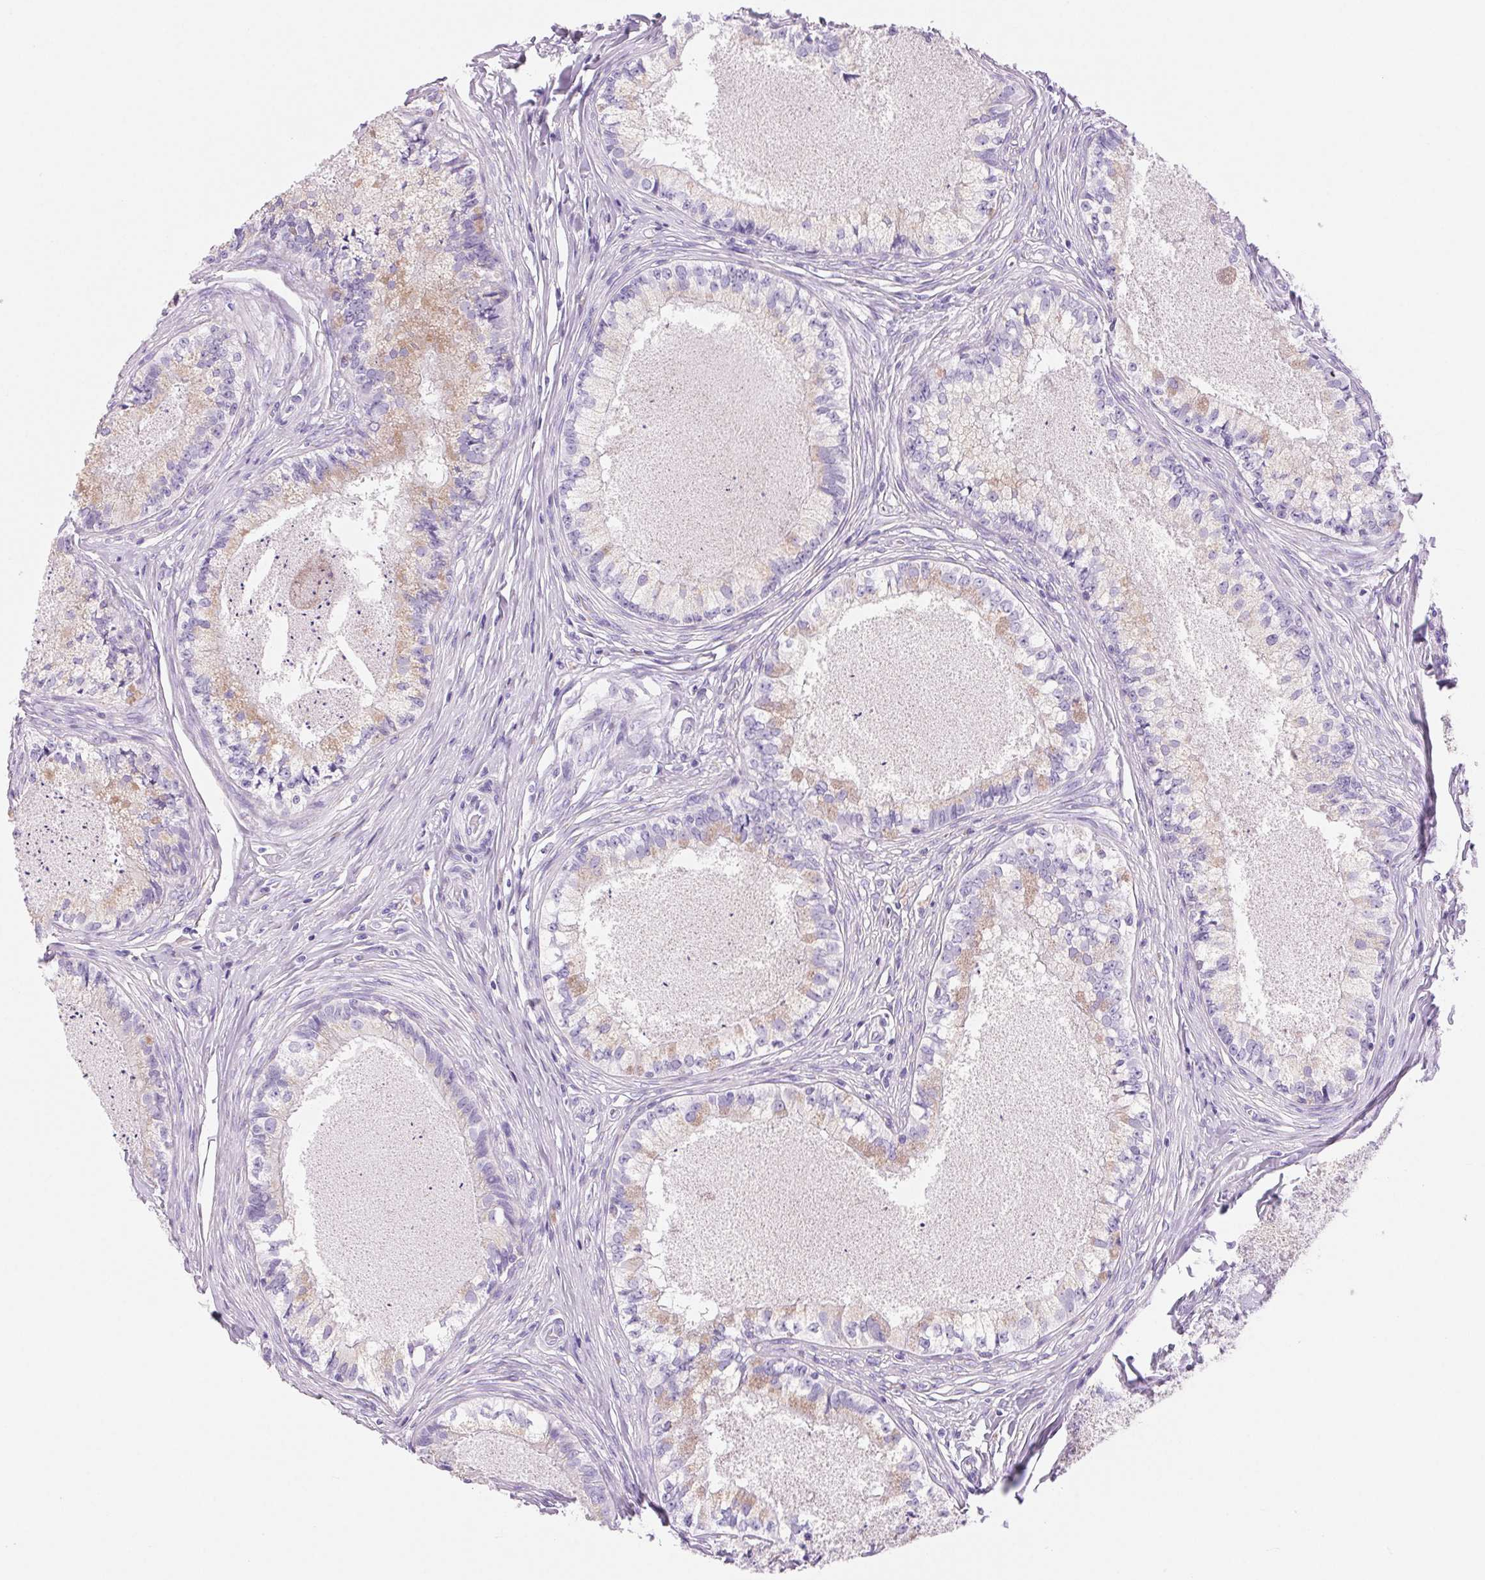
{"staining": {"intensity": "moderate", "quantity": "25%-75%", "location": "cytoplasmic/membranous"}, "tissue": "epididymis", "cell_type": "Glandular cells", "image_type": "normal", "snomed": [{"axis": "morphology", "description": "Normal tissue, NOS"}, {"axis": "topography", "description": "Epididymis"}], "caption": "Benign epididymis was stained to show a protein in brown. There is medium levels of moderate cytoplasmic/membranous expression in about 25%-75% of glandular cells.", "gene": "SERPINB3", "patient": {"sex": "male", "age": 34}}